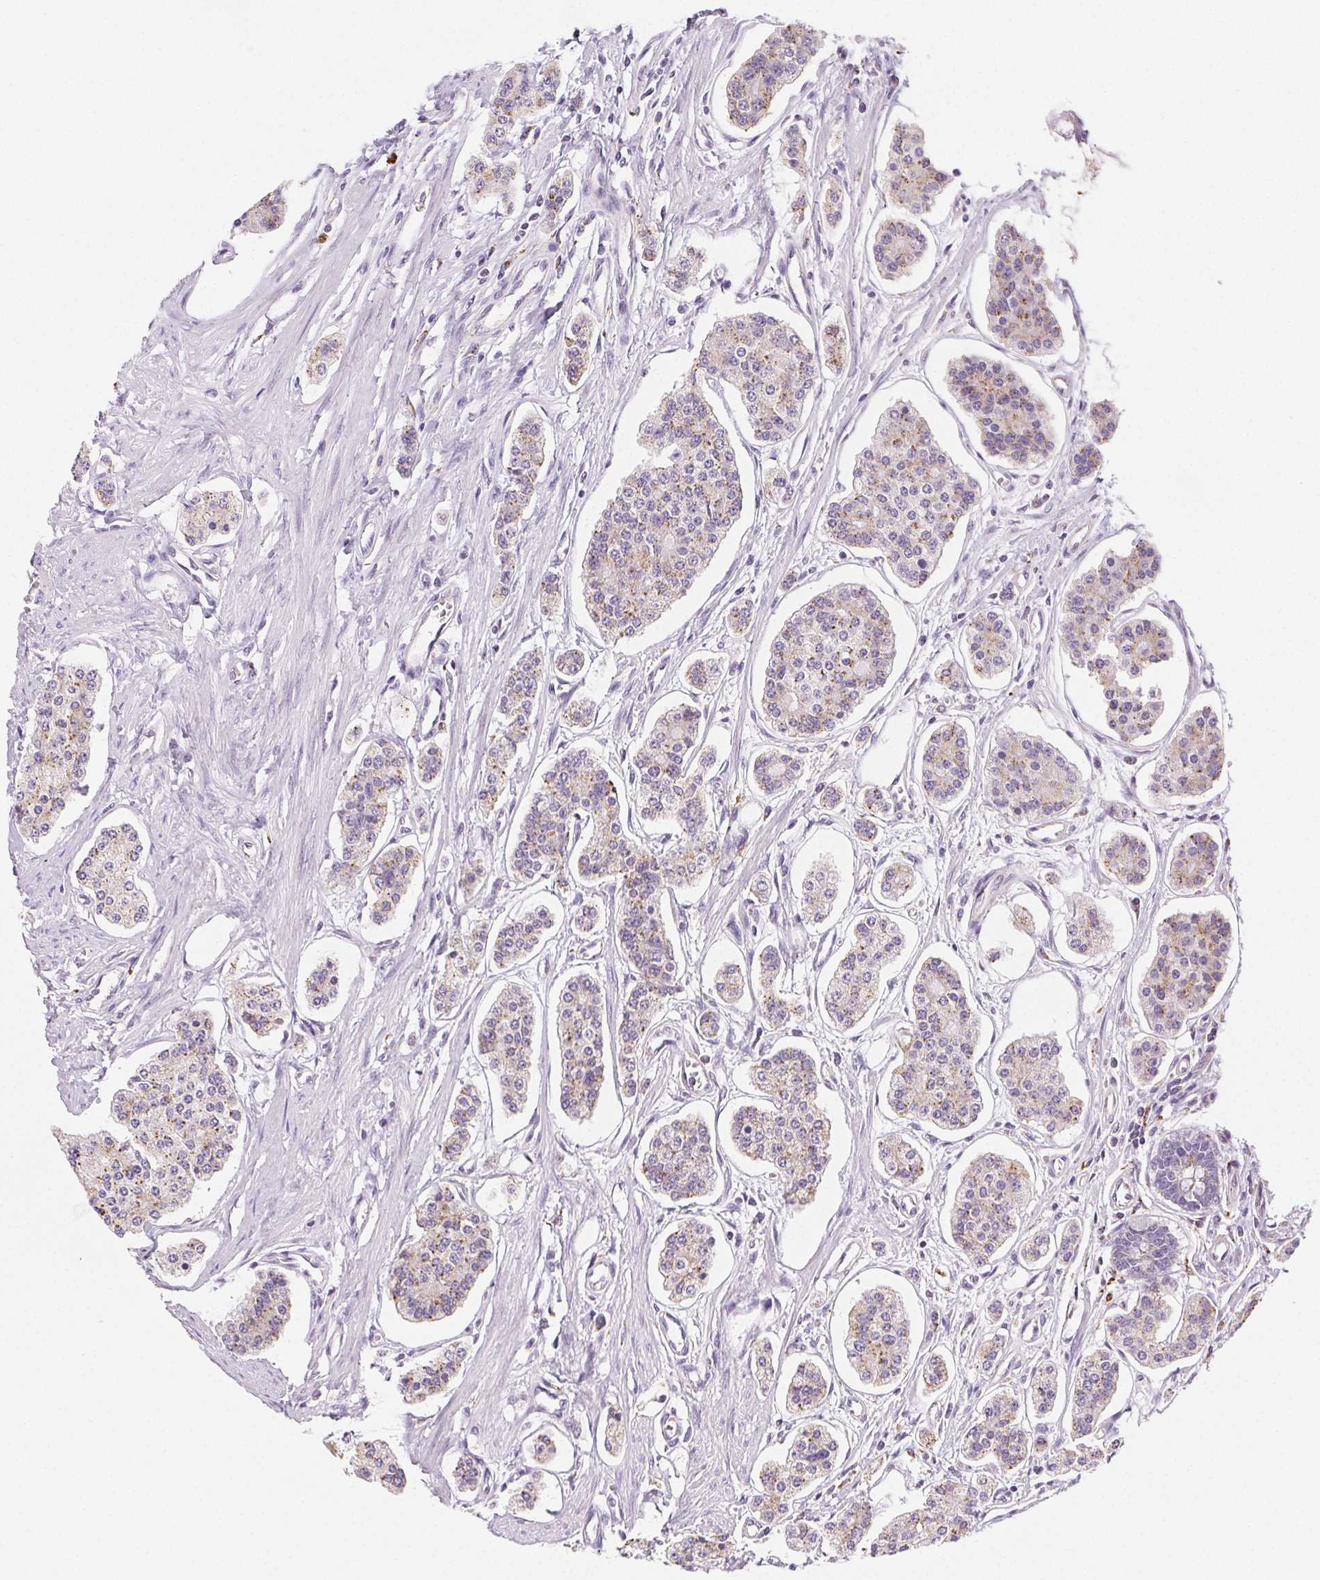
{"staining": {"intensity": "weak", "quantity": "25%-75%", "location": "cytoplasmic/membranous"}, "tissue": "carcinoid", "cell_type": "Tumor cells", "image_type": "cancer", "snomed": [{"axis": "morphology", "description": "Carcinoid, malignant, NOS"}, {"axis": "topography", "description": "Small intestine"}], "caption": "Human malignant carcinoid stained with a protein marker exhibits weak staining in tumor cells.", "gene": "LIPA", "patient": {"sex": "female", "age": 65}}